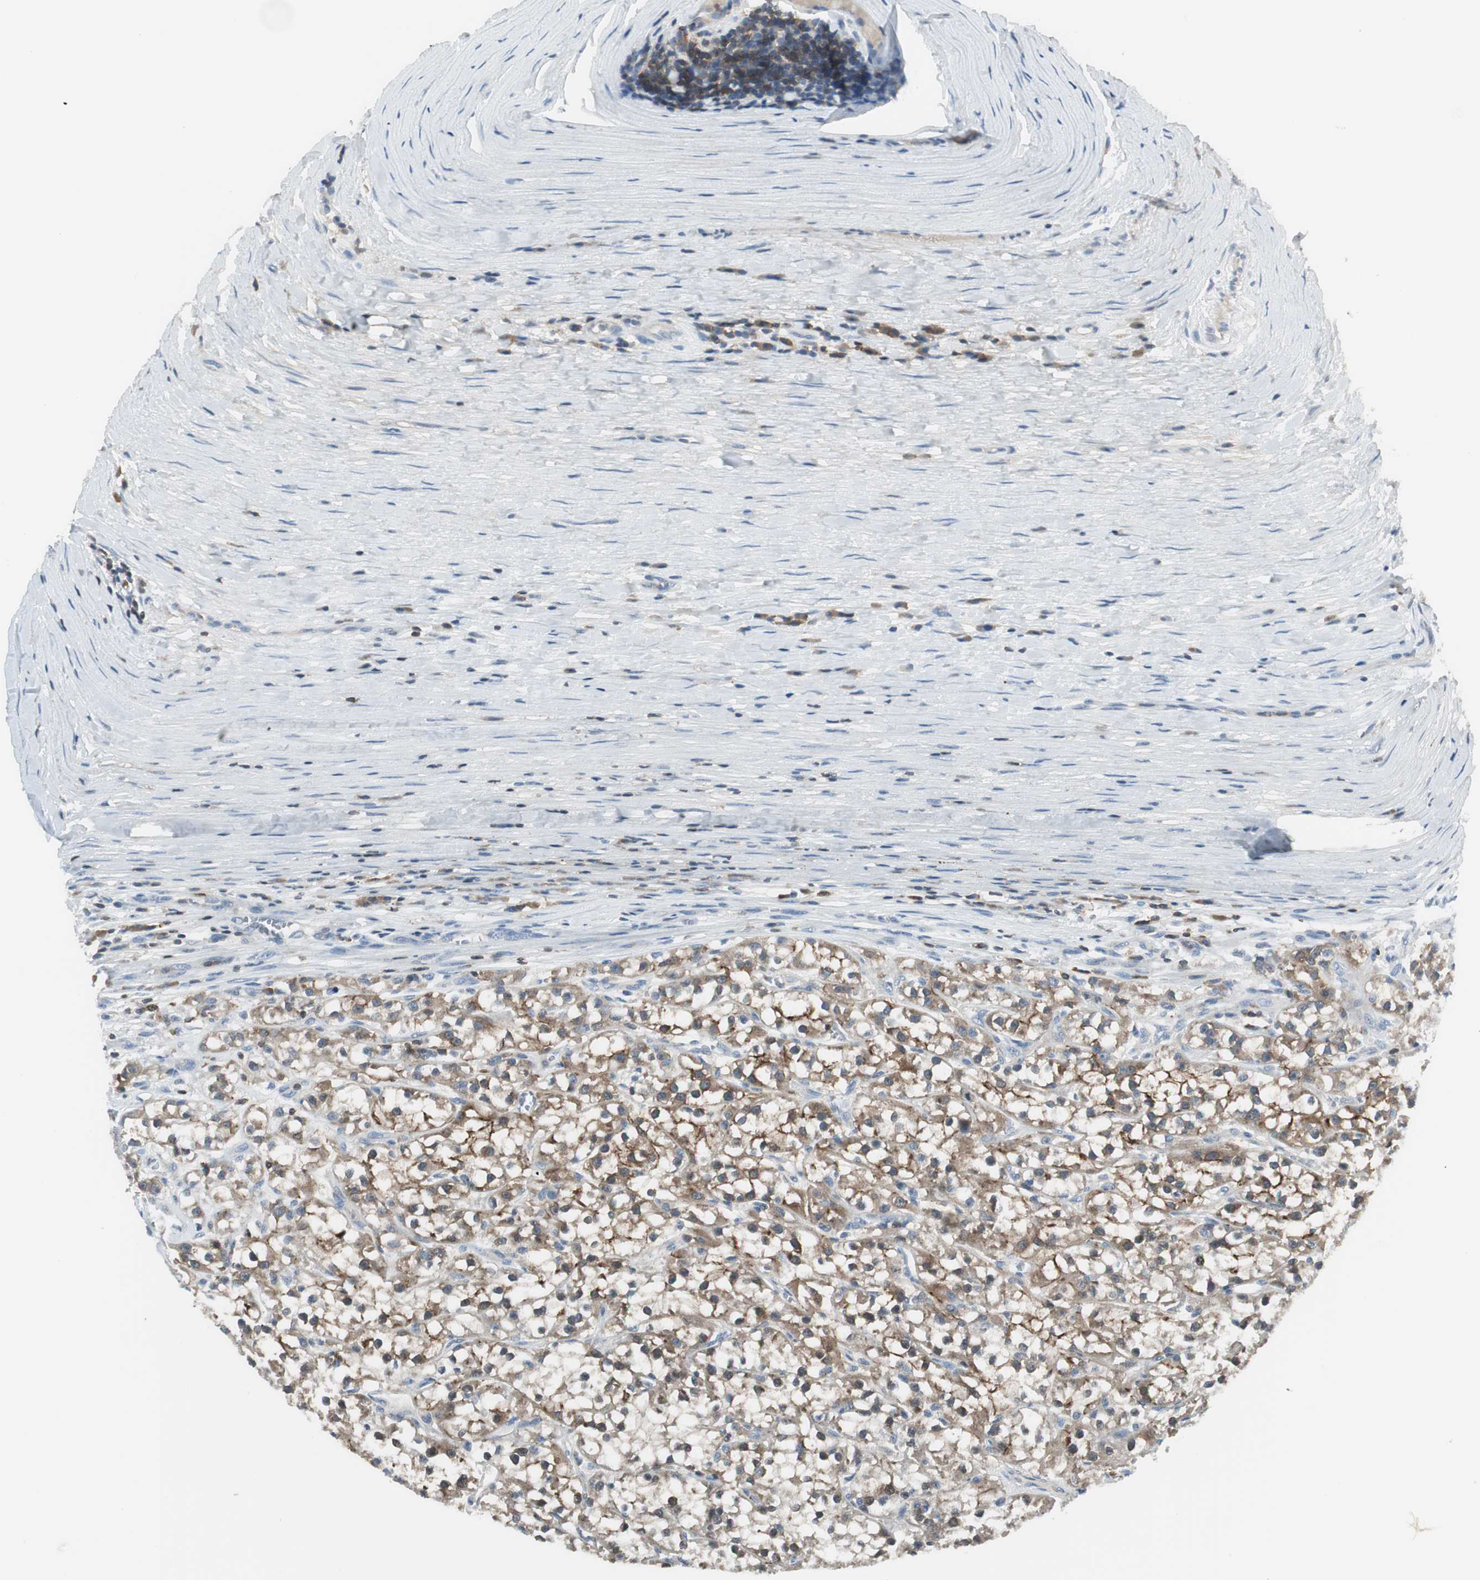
{"staining": {"intensity": "weak", "quantity": "25%-75%", "location": "cytoplasmic/membranous"}, "tissue": "renal cancer", "cell_type": "Tumor cells", "image_type": "cancer", "snomed": [{"axis": "morphology", "description": "Adenocarcinoma, NOS"}, {"axis": "topography", "description": "Kidney"}], "caption": "Renal adenocarcinoma stained for a protein (brown) demonstrates weak cytoplasmic/membranous positive expression in about 25%-75% of tumor cells.", "gene": "SLC9A3R1", "patient": {"sex": "female", "age": 52}}